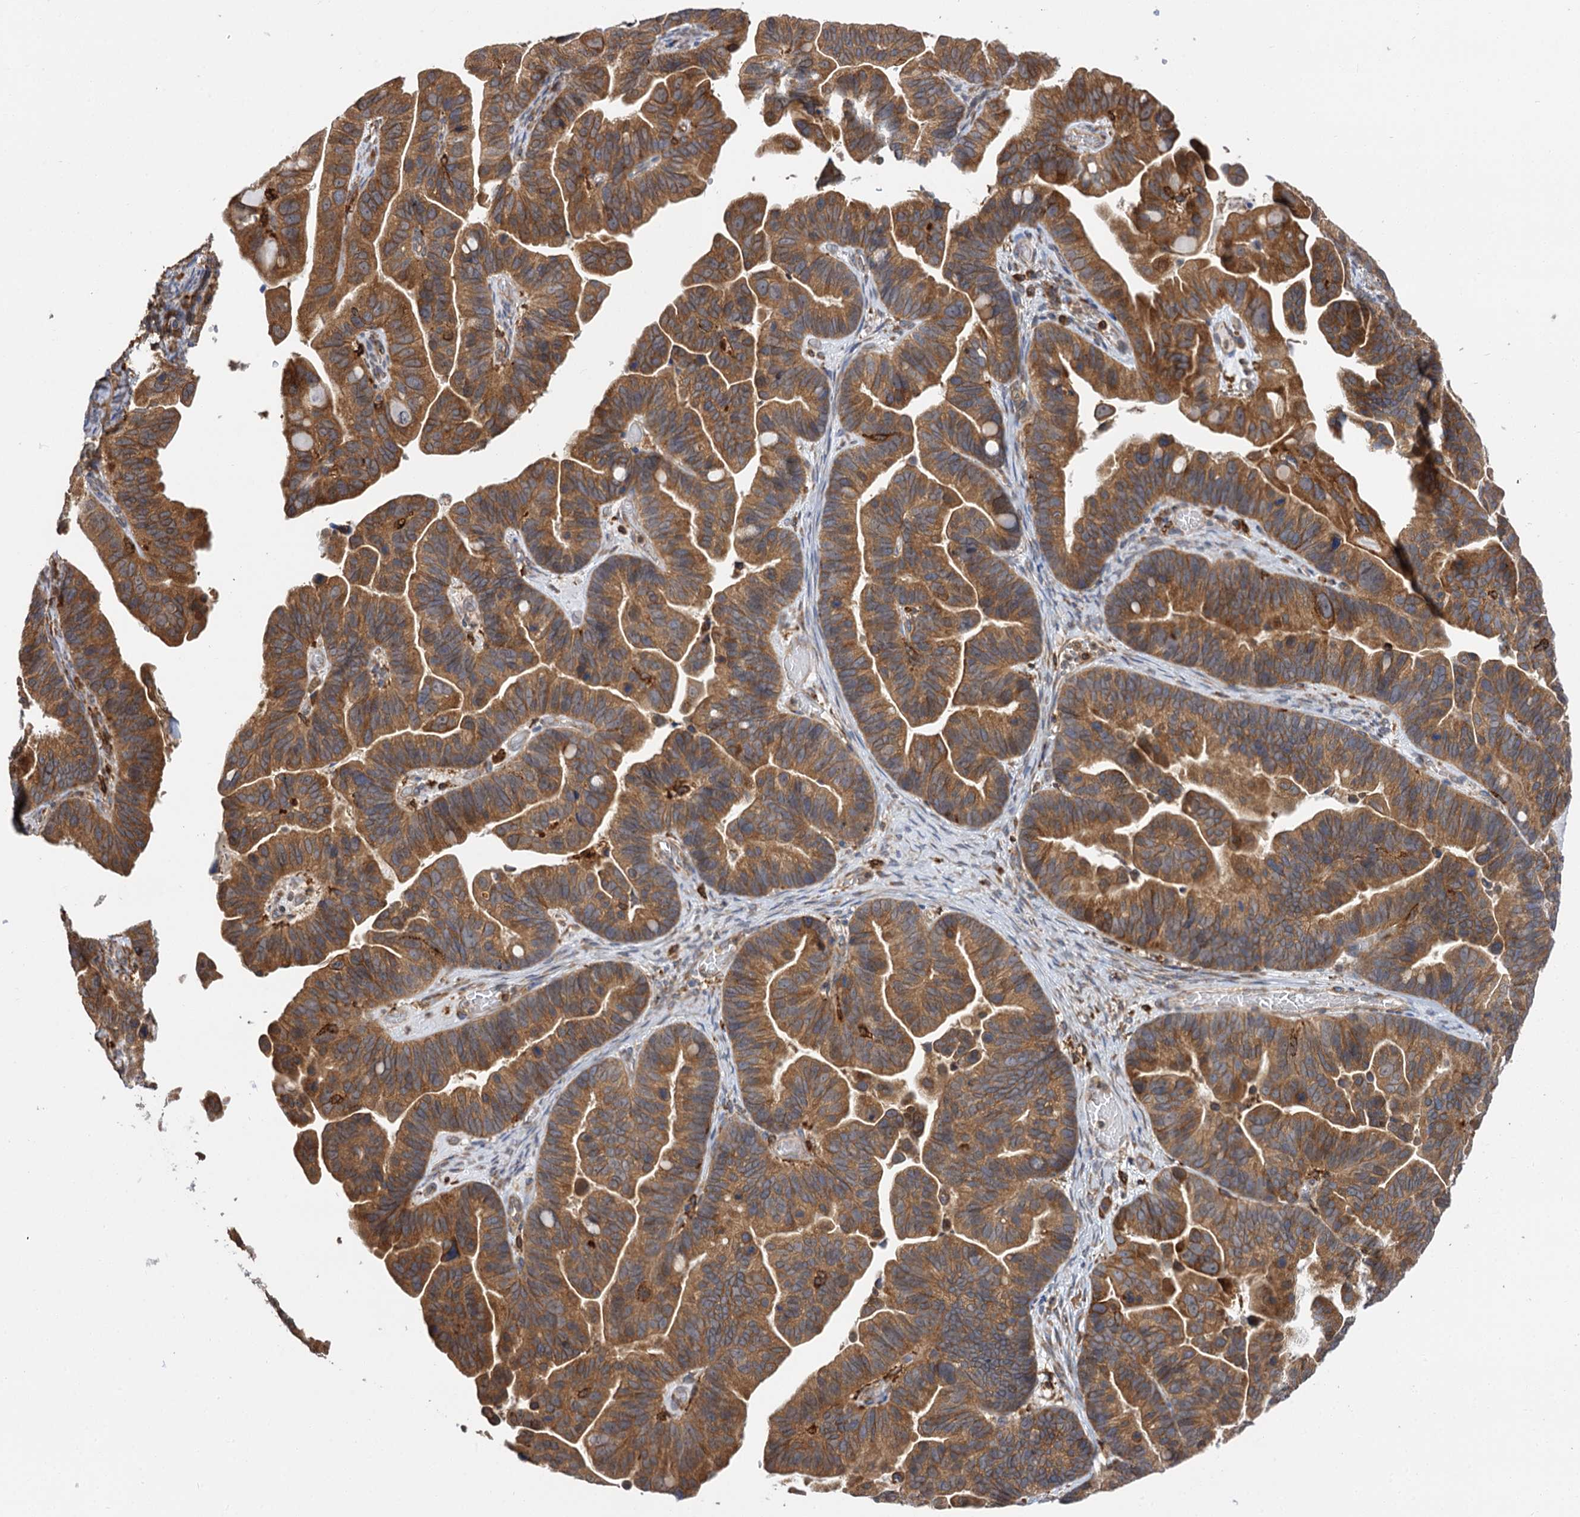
{"staining": {"intensity": "moderate", "quantity": ">75%", "location": "cytoplasmic/membranous"}, "tissue": "ovarian cancer", "cell_type": "Tumor cells", "image_type": "cancer", "snomed": [{"axis": "morphology", "description": "Cystadenocarcinoma, serous, NOS"}, {"axis": "topography", "description": "Ovary"}], "caption": "Protein analysis of ovarian cancer tissue demonstrates moderate cytoplasmic/membranous positivity in approximately >75% of tumor cells.", "gene": "PPIP5K2", "patient": {"sex": "female", "age": 56}}